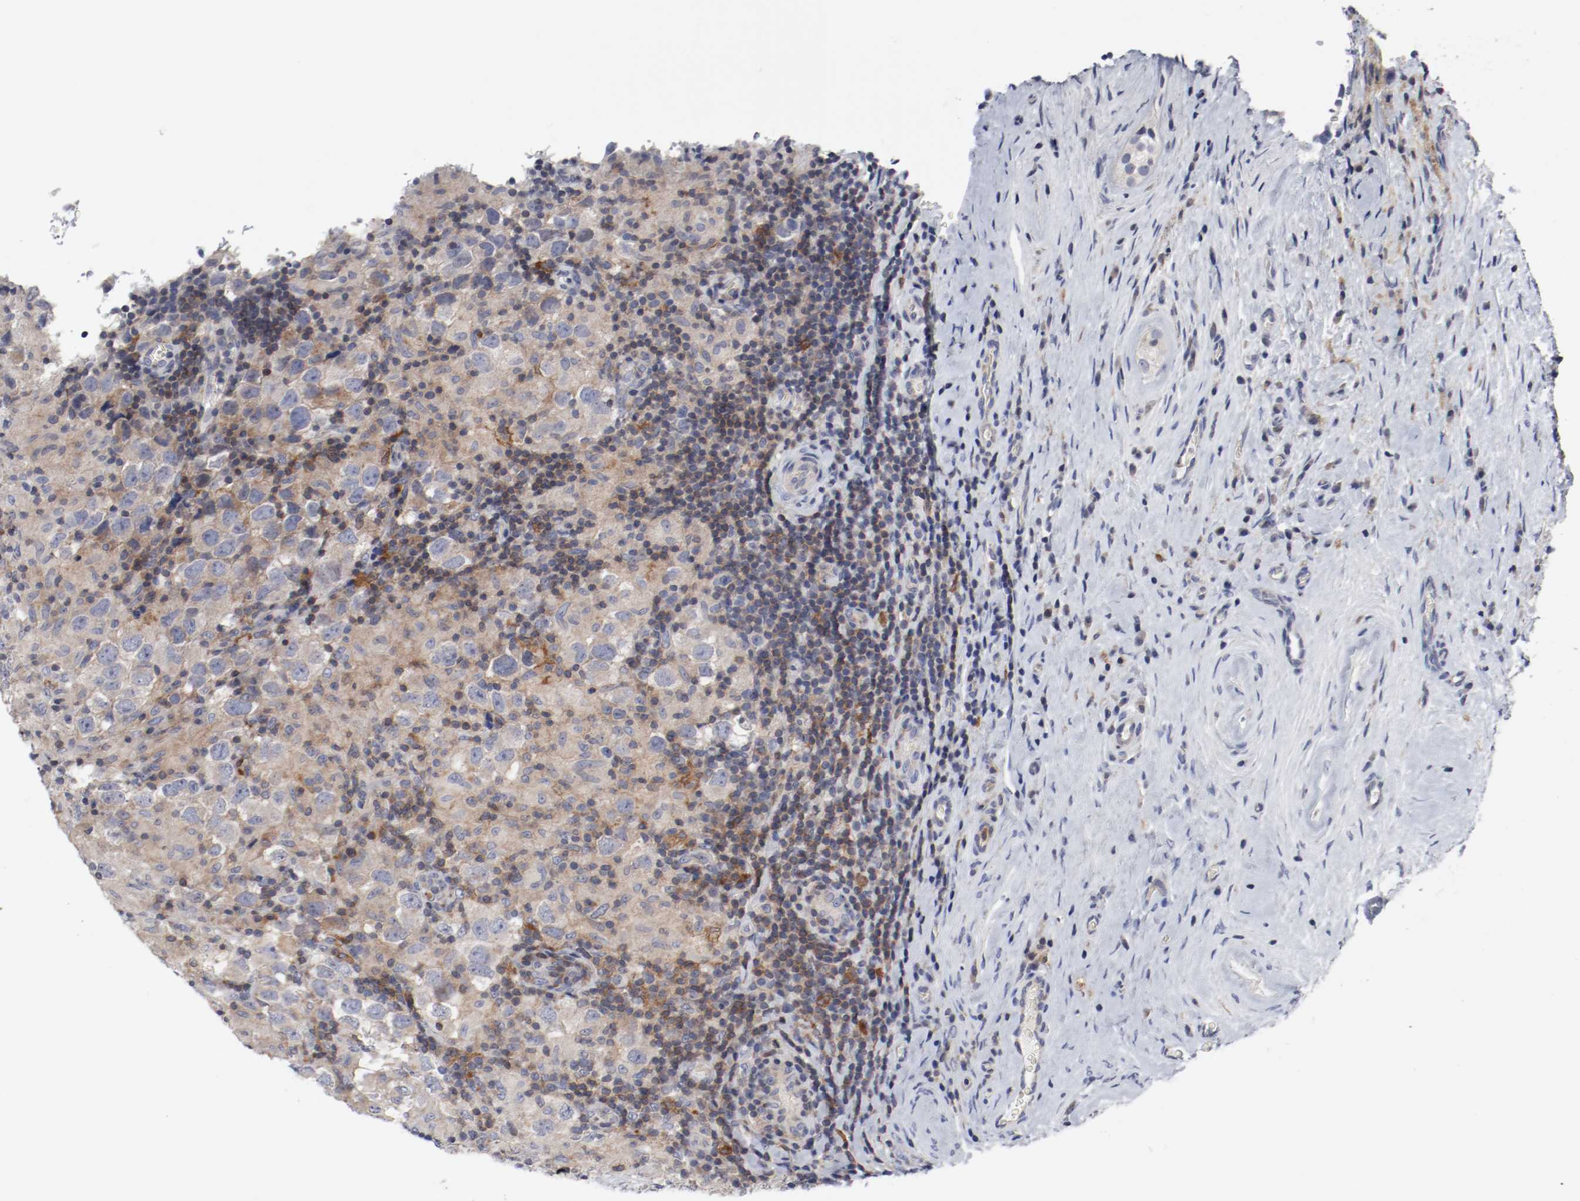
{"staining": {"intensity": "negative", "quantity": "none", "location": "none"}, "tissue": "testis cancer", "cell_type": "Tumor cells", "image_type": "cancer", "snomed": [{"axis": "morphology", "description": "Carcinoma, Embryonal, NOS"}, {"axis": "topography", "description": "Testis"}], "caption": "This image is of testis cancer (embryonal carcinoma) stained with immunohistochemistry (IHC) to label a protein in brown with the nuclei are counter-stained blue. There is no positivity in tumor cells.", "gene": "CBL", "patient": {"sex": "male", "age": 21}}